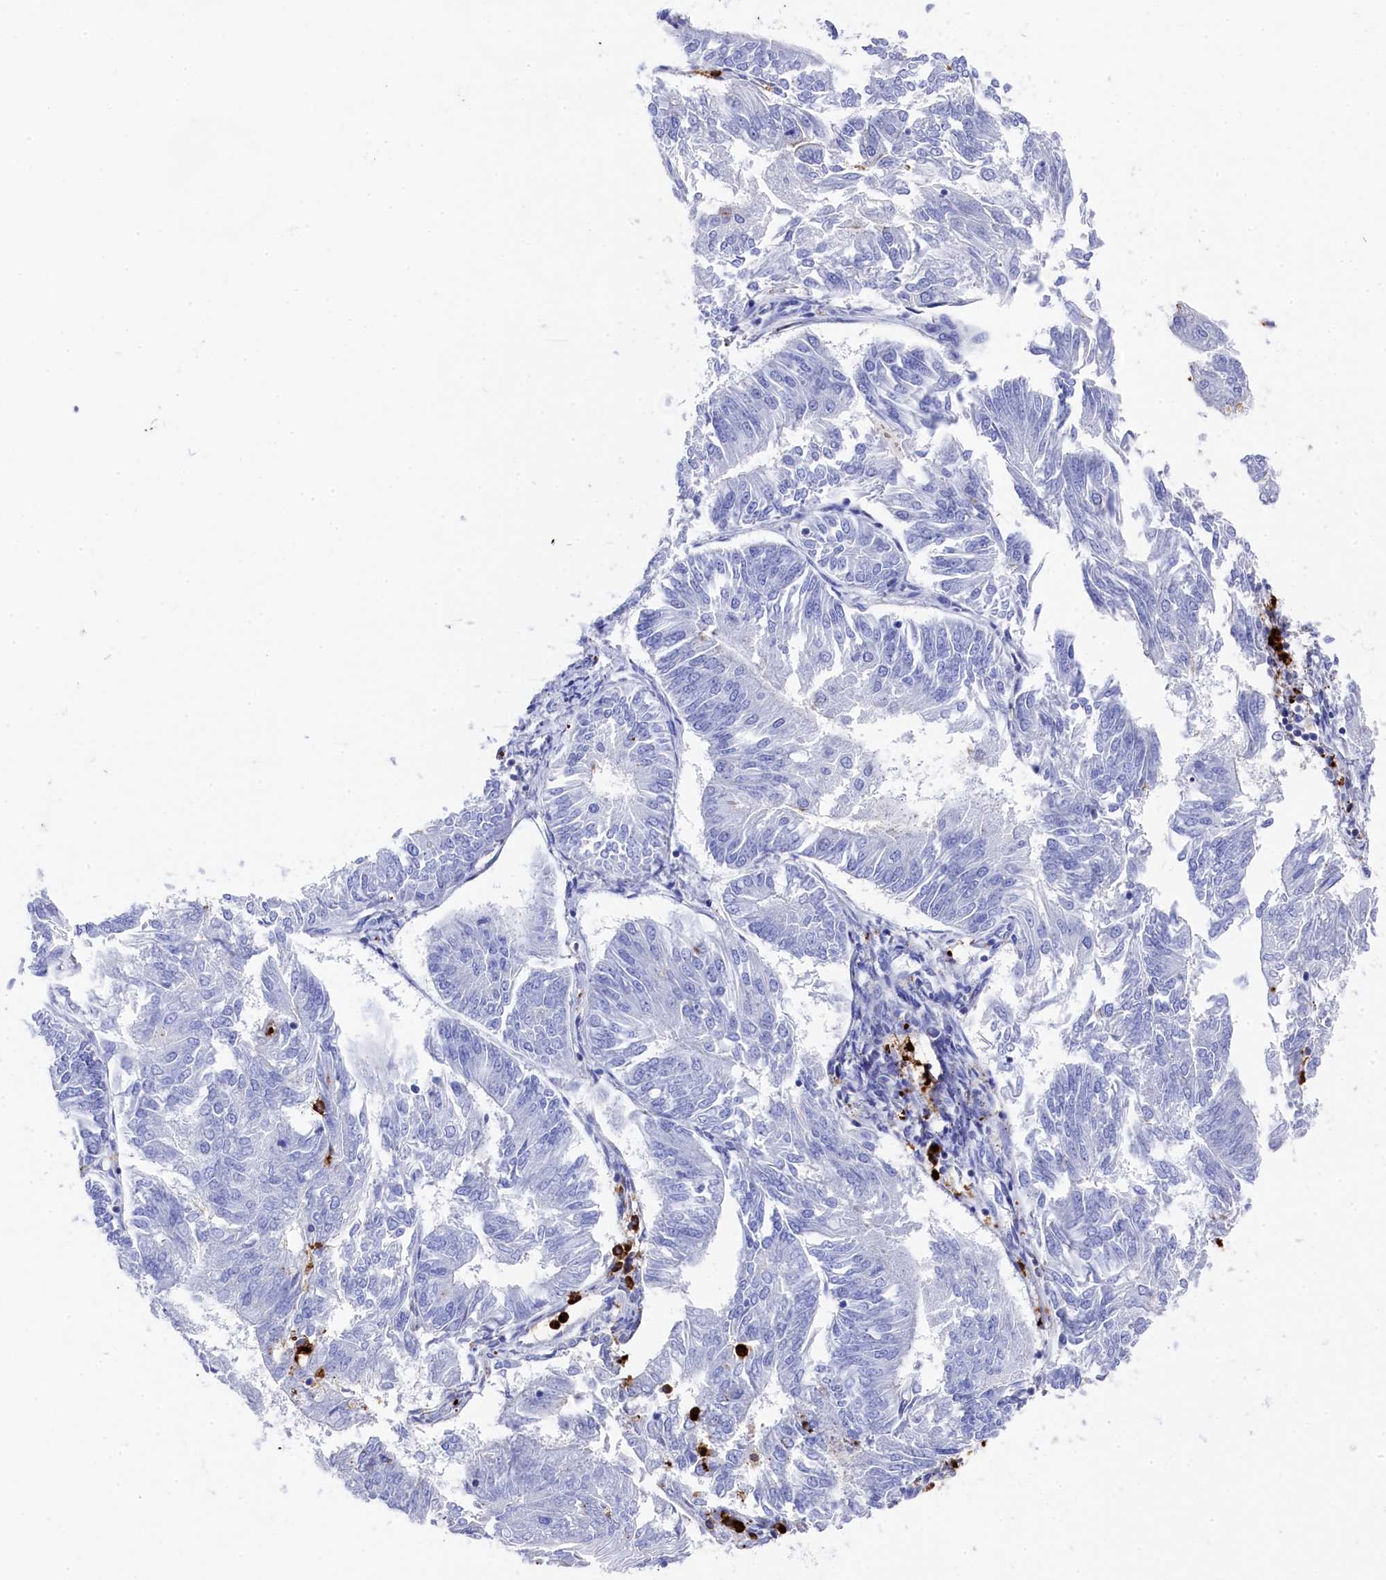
{"staining": {"intensity": "negative", "quantity": "none", "location": "none"}, "tissue": "endometrial cancer", "cell_type": "Tumor cells", "image_type": "cancer", "snomed": [{"axis": "morphology", "description": "Adenocarcinoma, NOS"}, {"axis": "topography", "description": "Endometrium"}], "caption": "The image exhibits no significant positivity in tumor cells of endometrial cancer.", "gene": "PLAC8", "patient": {"sex": "female", "age": 58}}